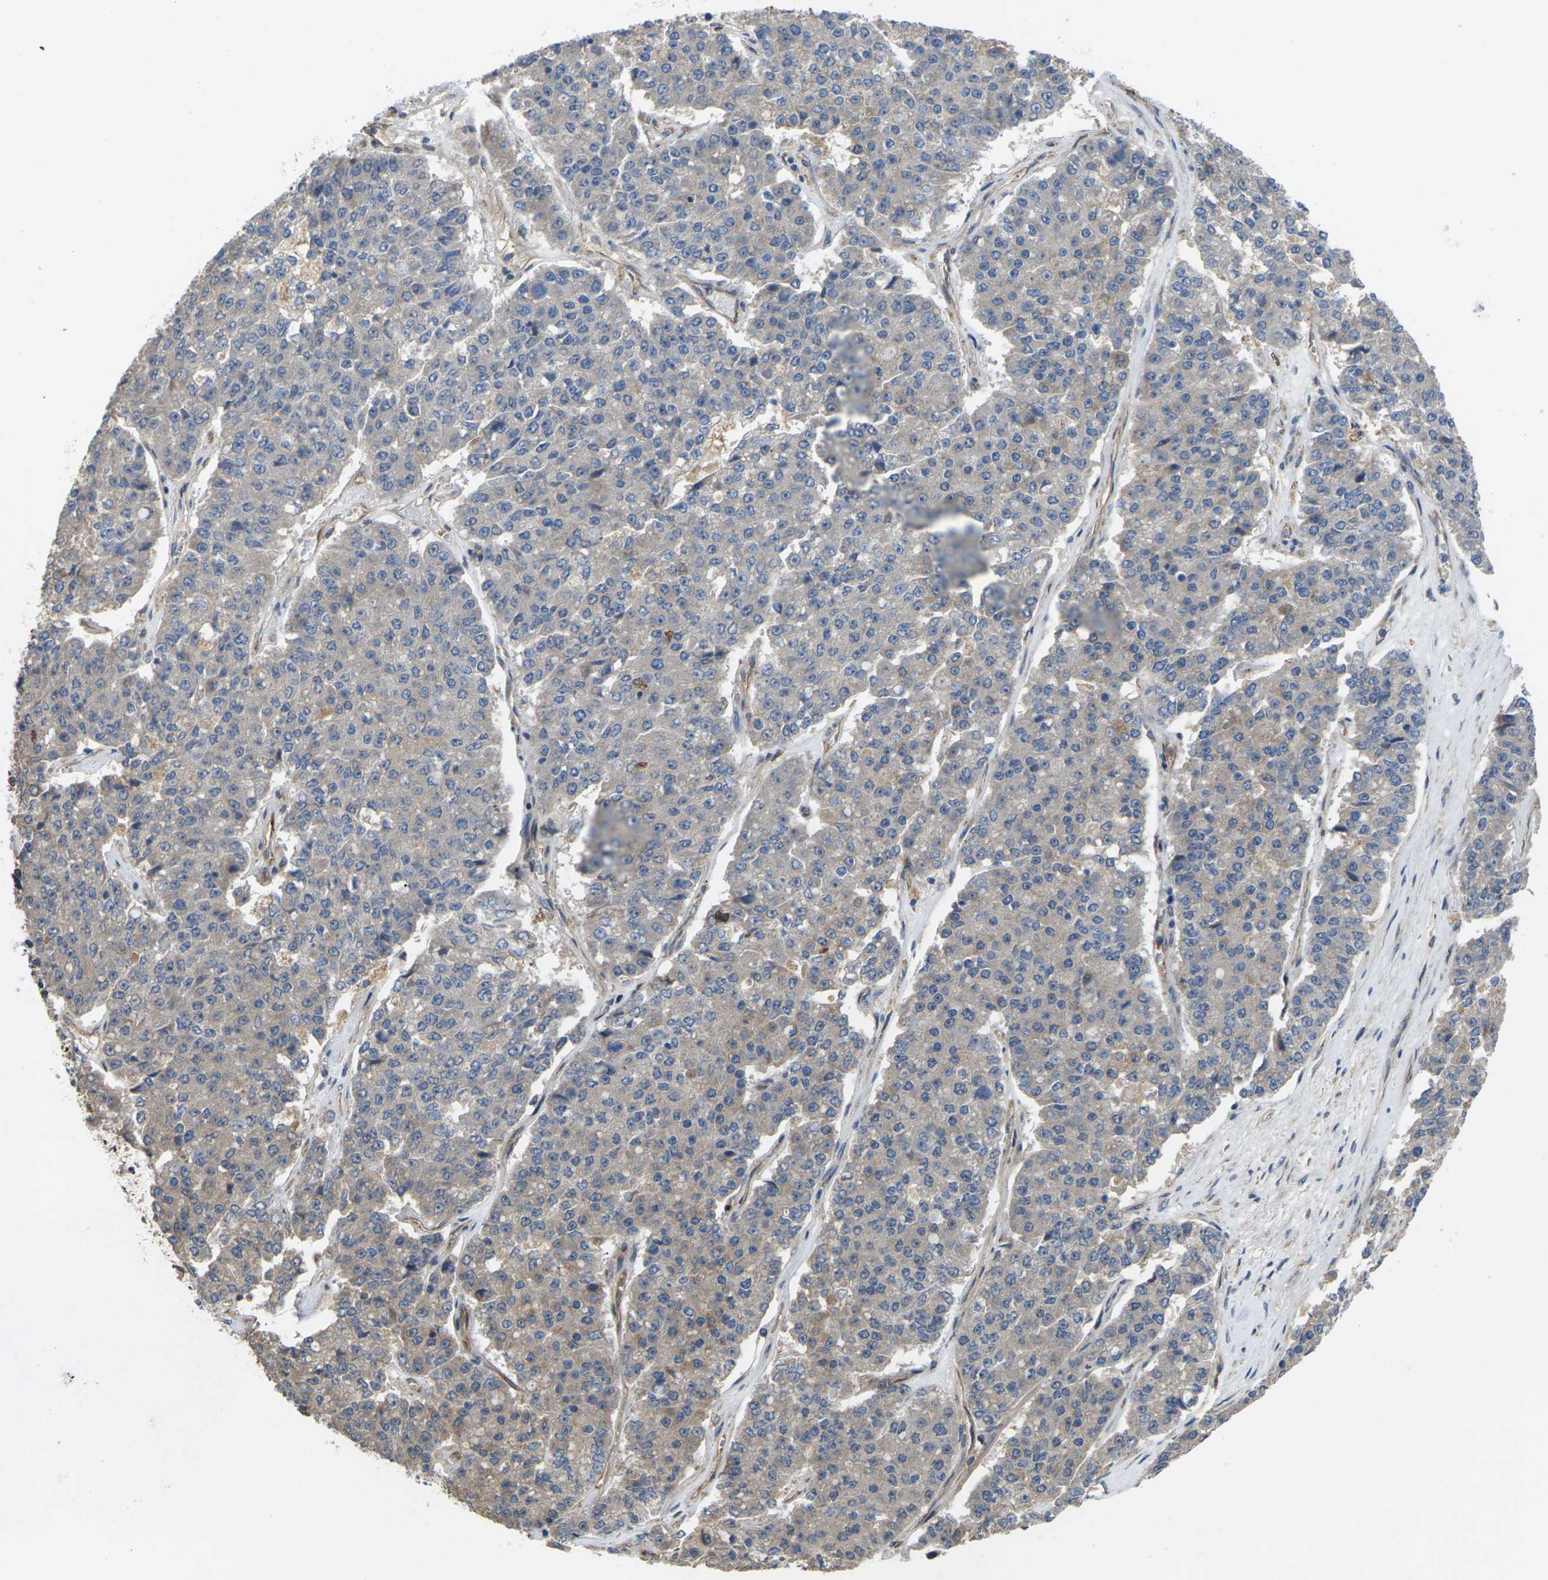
{"staining": {"intensity": "negative", "quantity": "none", "location": "none"}, "tissue": "pancreatic cancer", "cell_type": "Tumor cells", "image_type": "cancer", "snomed": [{"axis": "morphology", "description": "Adenocarcinoma, NOS"}, {"axis": "topography", "description": "Pancreas"}], "caption": "A micrograph of human pancreatic adenocarcinoma is negative for staining in tumor cells. Nuclei are stained in blue.", "gene": "TIAM1", "patient": {"sex": "male", "age": 50}}